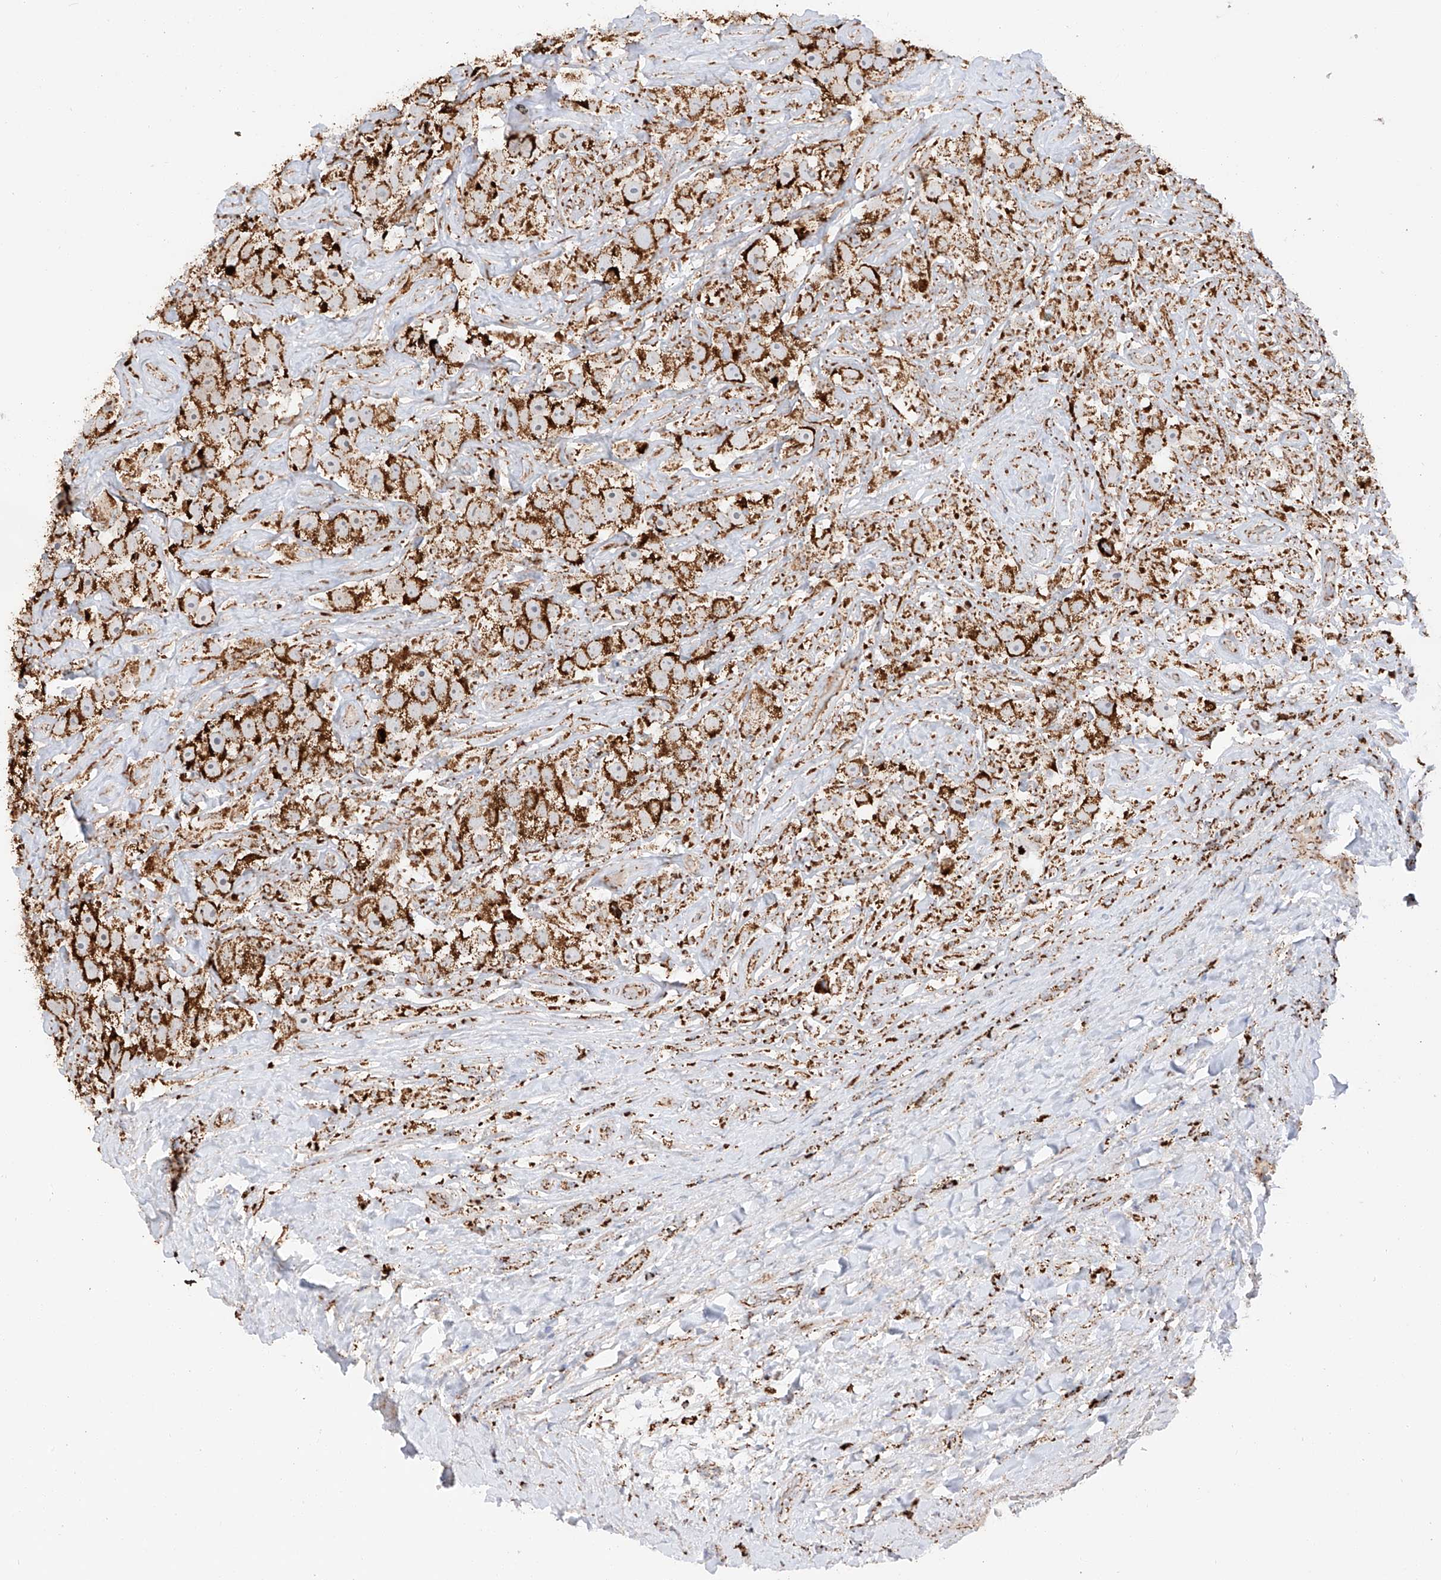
{"staining": {"intensity": "strong", "quantity": ">75%", "location": "cytoplasmic/membranous"}, "tissue": "testis cancer", "cell_type": "Tumor cells", "image_type": "cancer", "snomed": [{"axis": "morphology", "description": "Seminoma, NOS"}, {"axis": "topography", "description": "Testis"}], "caption": "Tumor cells exhibit strong cytoplasmic/membranous staining in approximately >75% of cells in testis cancer. Nuclei are stained in blue.", "gene": "TTC27", "patient": {"sex": "male", "age": 49}}